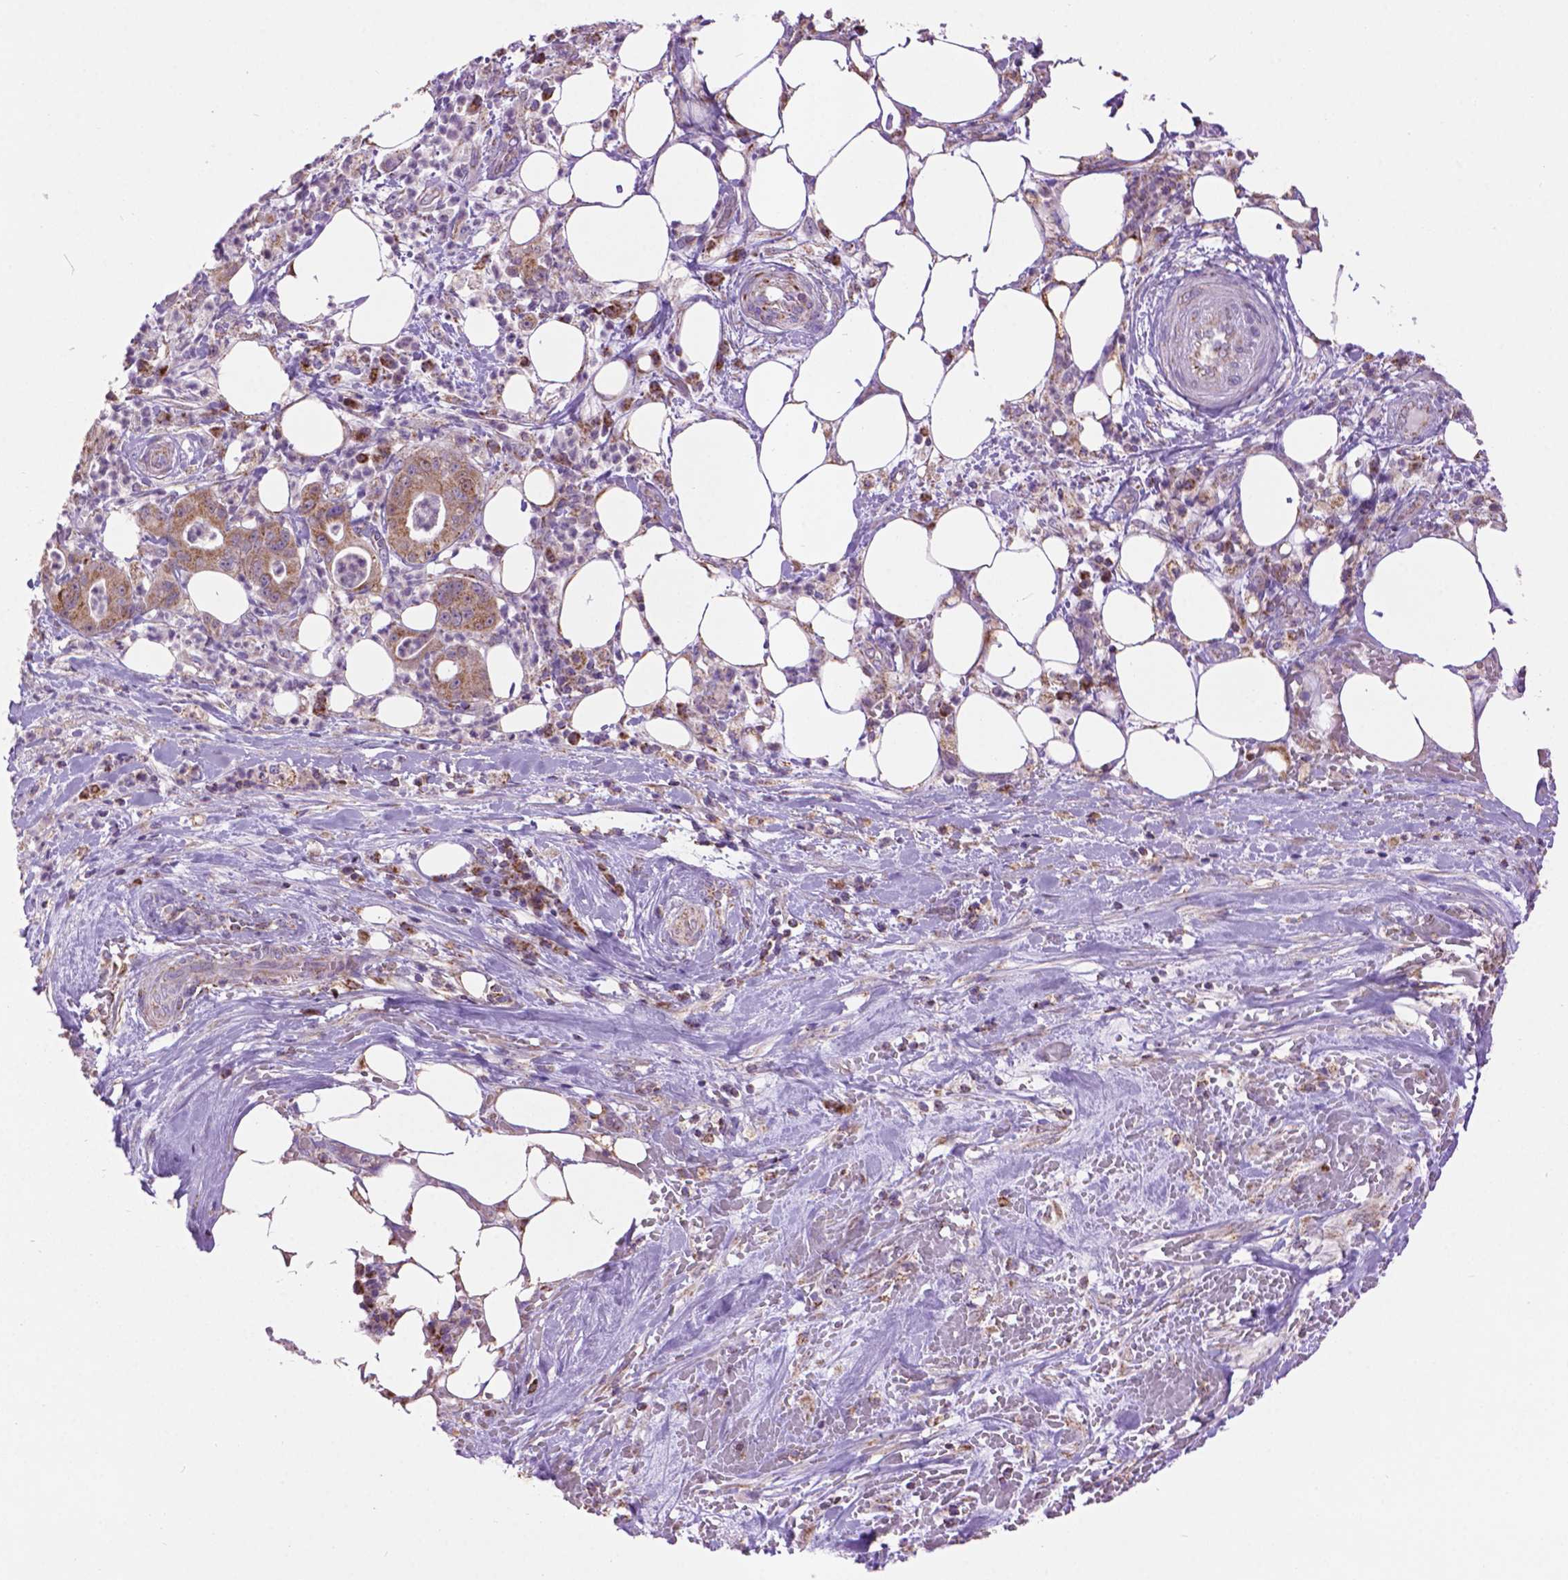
{"staining": {"intensity": "strong", "quantity": ">75%", "location": "cytoplasmic/membranous"}, "tissue": "pancreatic cancer", "cell_type": "Tumor cells", "image_type": "cancer", "snomed": [{"axis": "morphology", "description": "Adenocarcinoma, NOS"}, {"axis": "topography", "description": "Pancreas"}], "caption": "Strong cytoplasmic/membranous staining for a protein is appreciated in approximately >75% of tumor cells of pancreatic cancer using immunohistochemistry.", "gene": "PYCR3", "patient": {"sex": "male", "age": 71}}